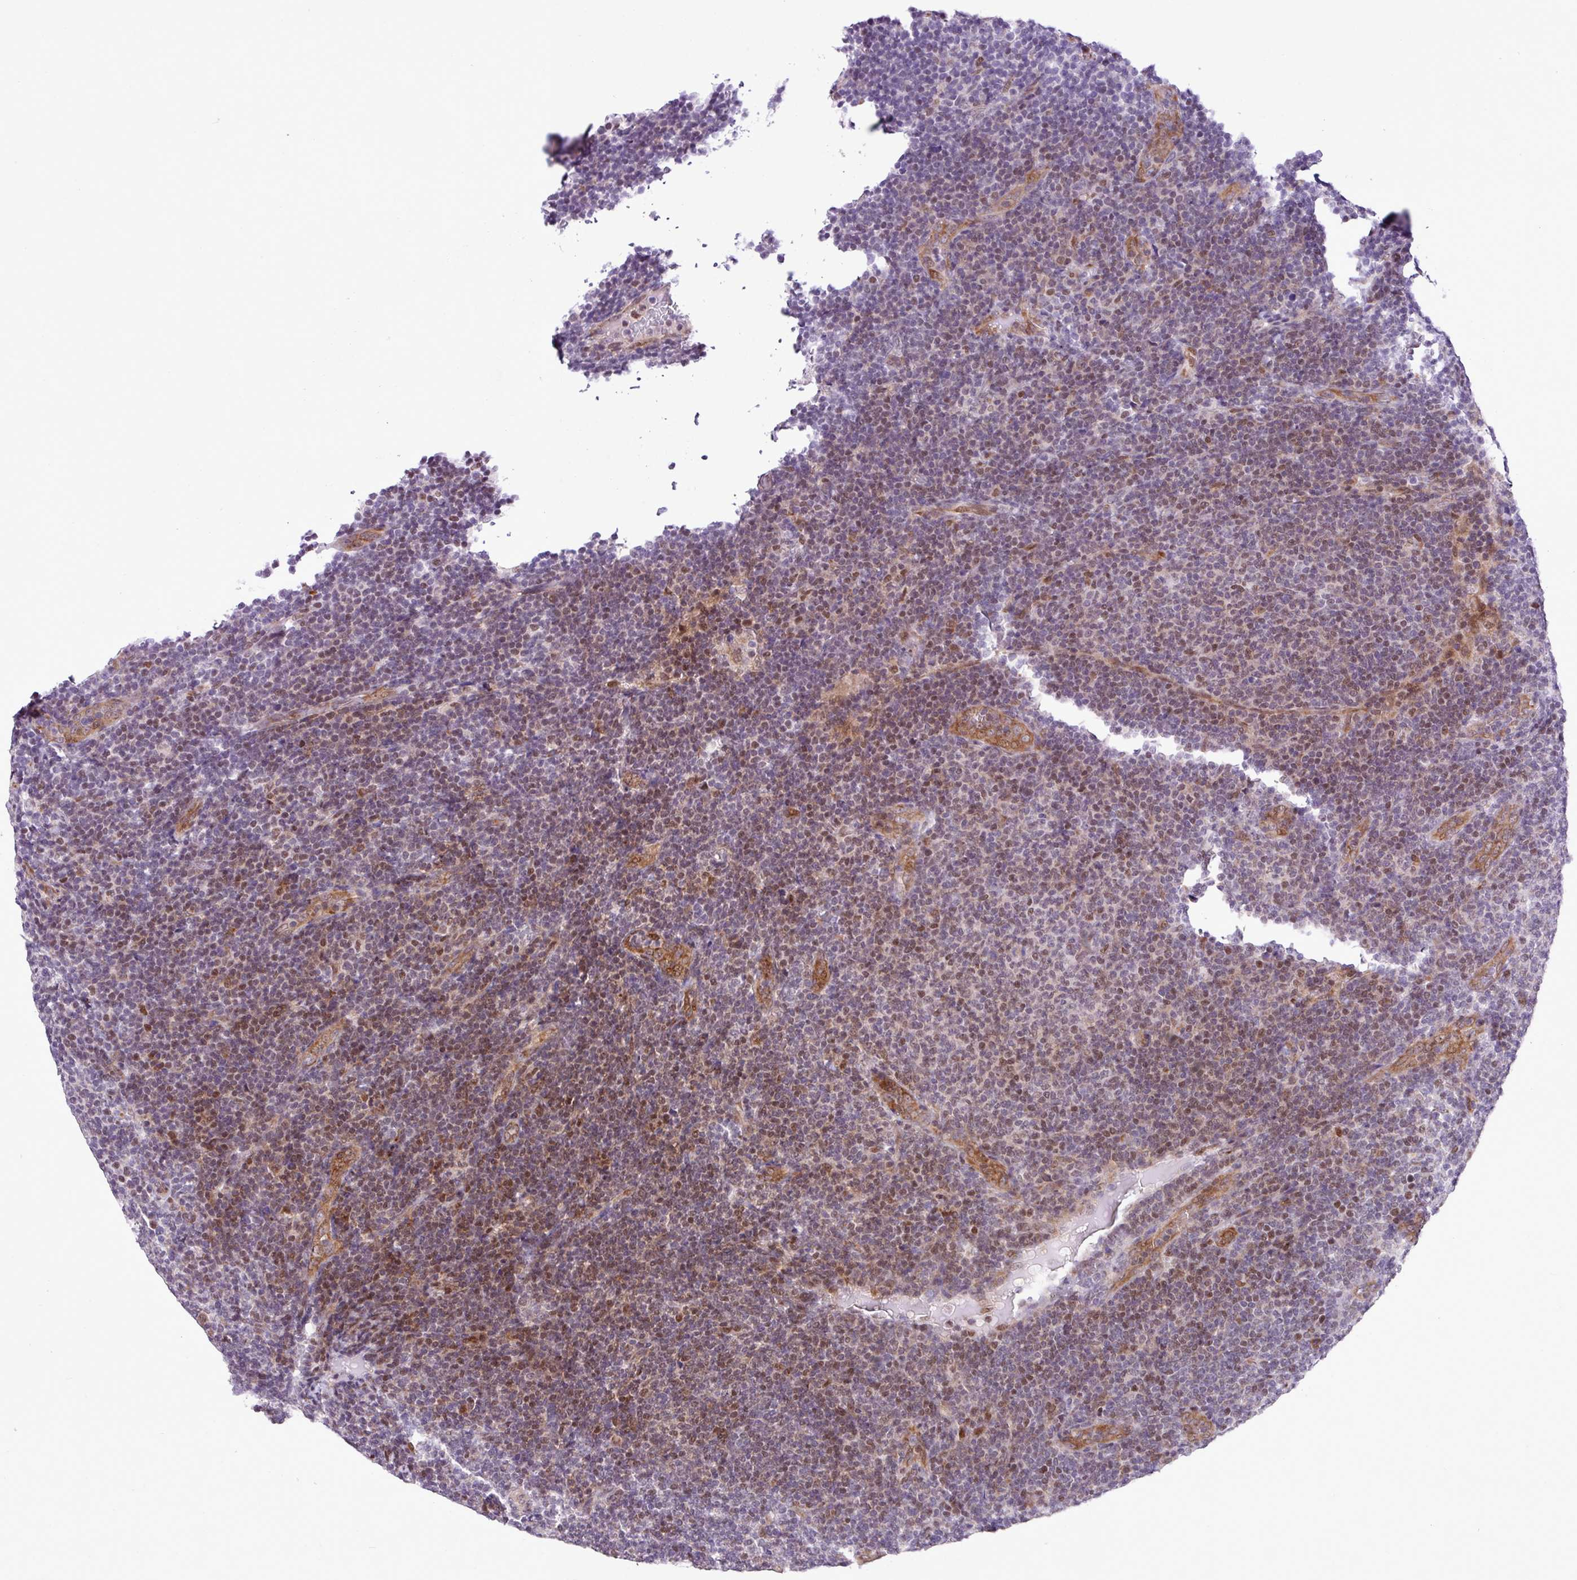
{"staining": {"intensity": "moderate", "quantity": "25%-75%", "location": "nuclear"}, "tissue": "lymphoma", "cell_type": "Tumor cells", "image_type": "cancer", "snomed": [{"axis": "morphology", "description": "Malignant lymphoma, non-Hodgkin's type, Low grade"}, {"axis": "topography", "description": "Lymph node"}], "caption": "Human lymphoma stained with a brown dye shows moderate nuclear positive positivity in approximately 25%-75% of tumor cells.", "gene": "ZNF354A", "patient": {"sex": "male", "age": 66}}